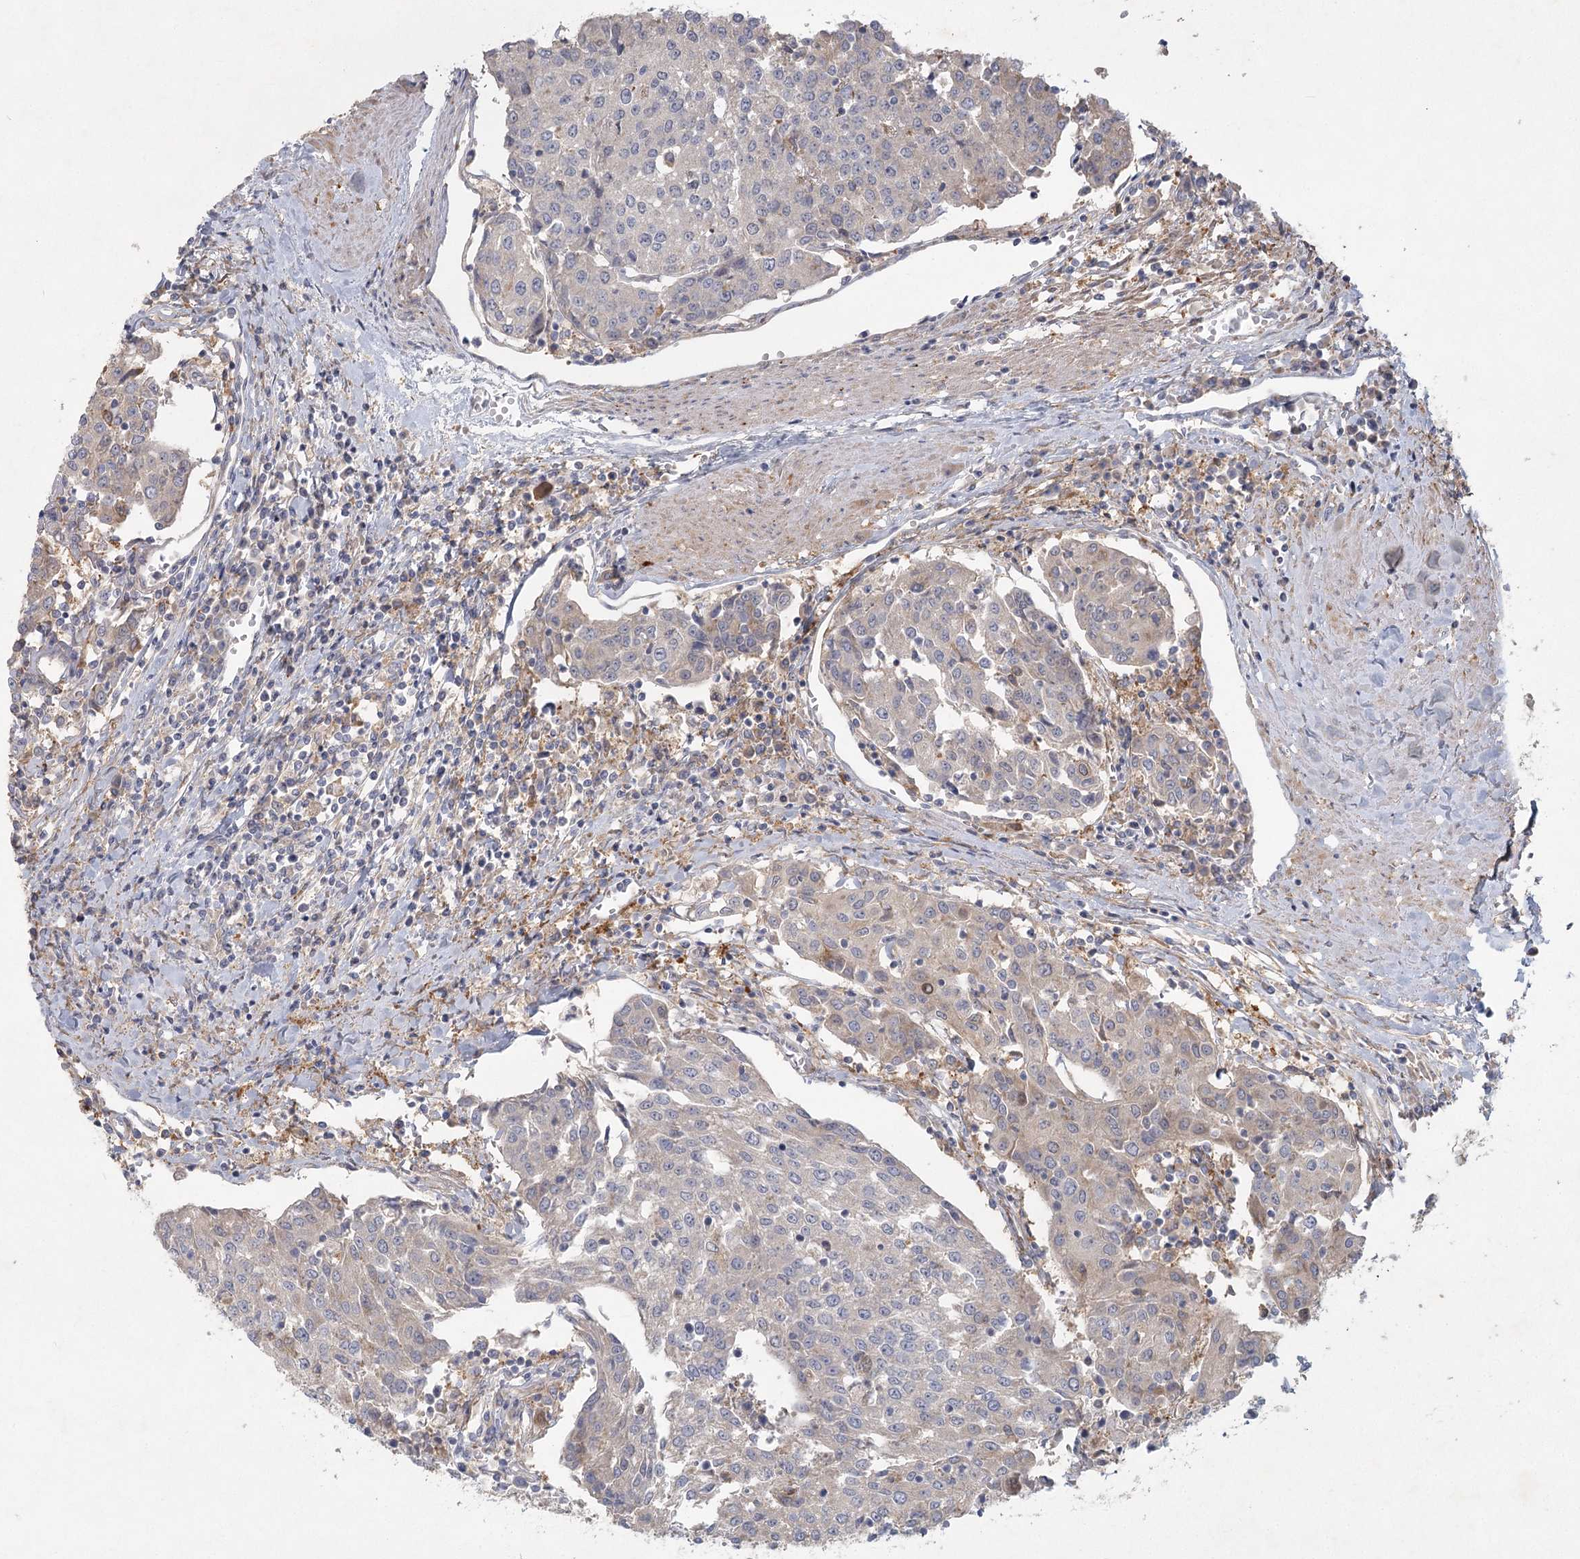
{"staining": {"intensity": "weak", "quantity": "<25%", "location": "cytoplasmic/membranous"}, "tissue": "urothelial cancer", "cell_type": "Tumor cells", "image_type": "cancer", "snomed": [{"axis": "morphology", "description": "Urothelial carcinoma, High grade"}, {"axis": "topography", "description": "Urinary bladder"}], "caption": "This is an immunohistochemistry (IHC) histopathology image of high-grade urothelial carcinoma. There is no staining in tumor cells.", "gene": "FAM110C", "patient": {"sex": "female", "age": 85}}